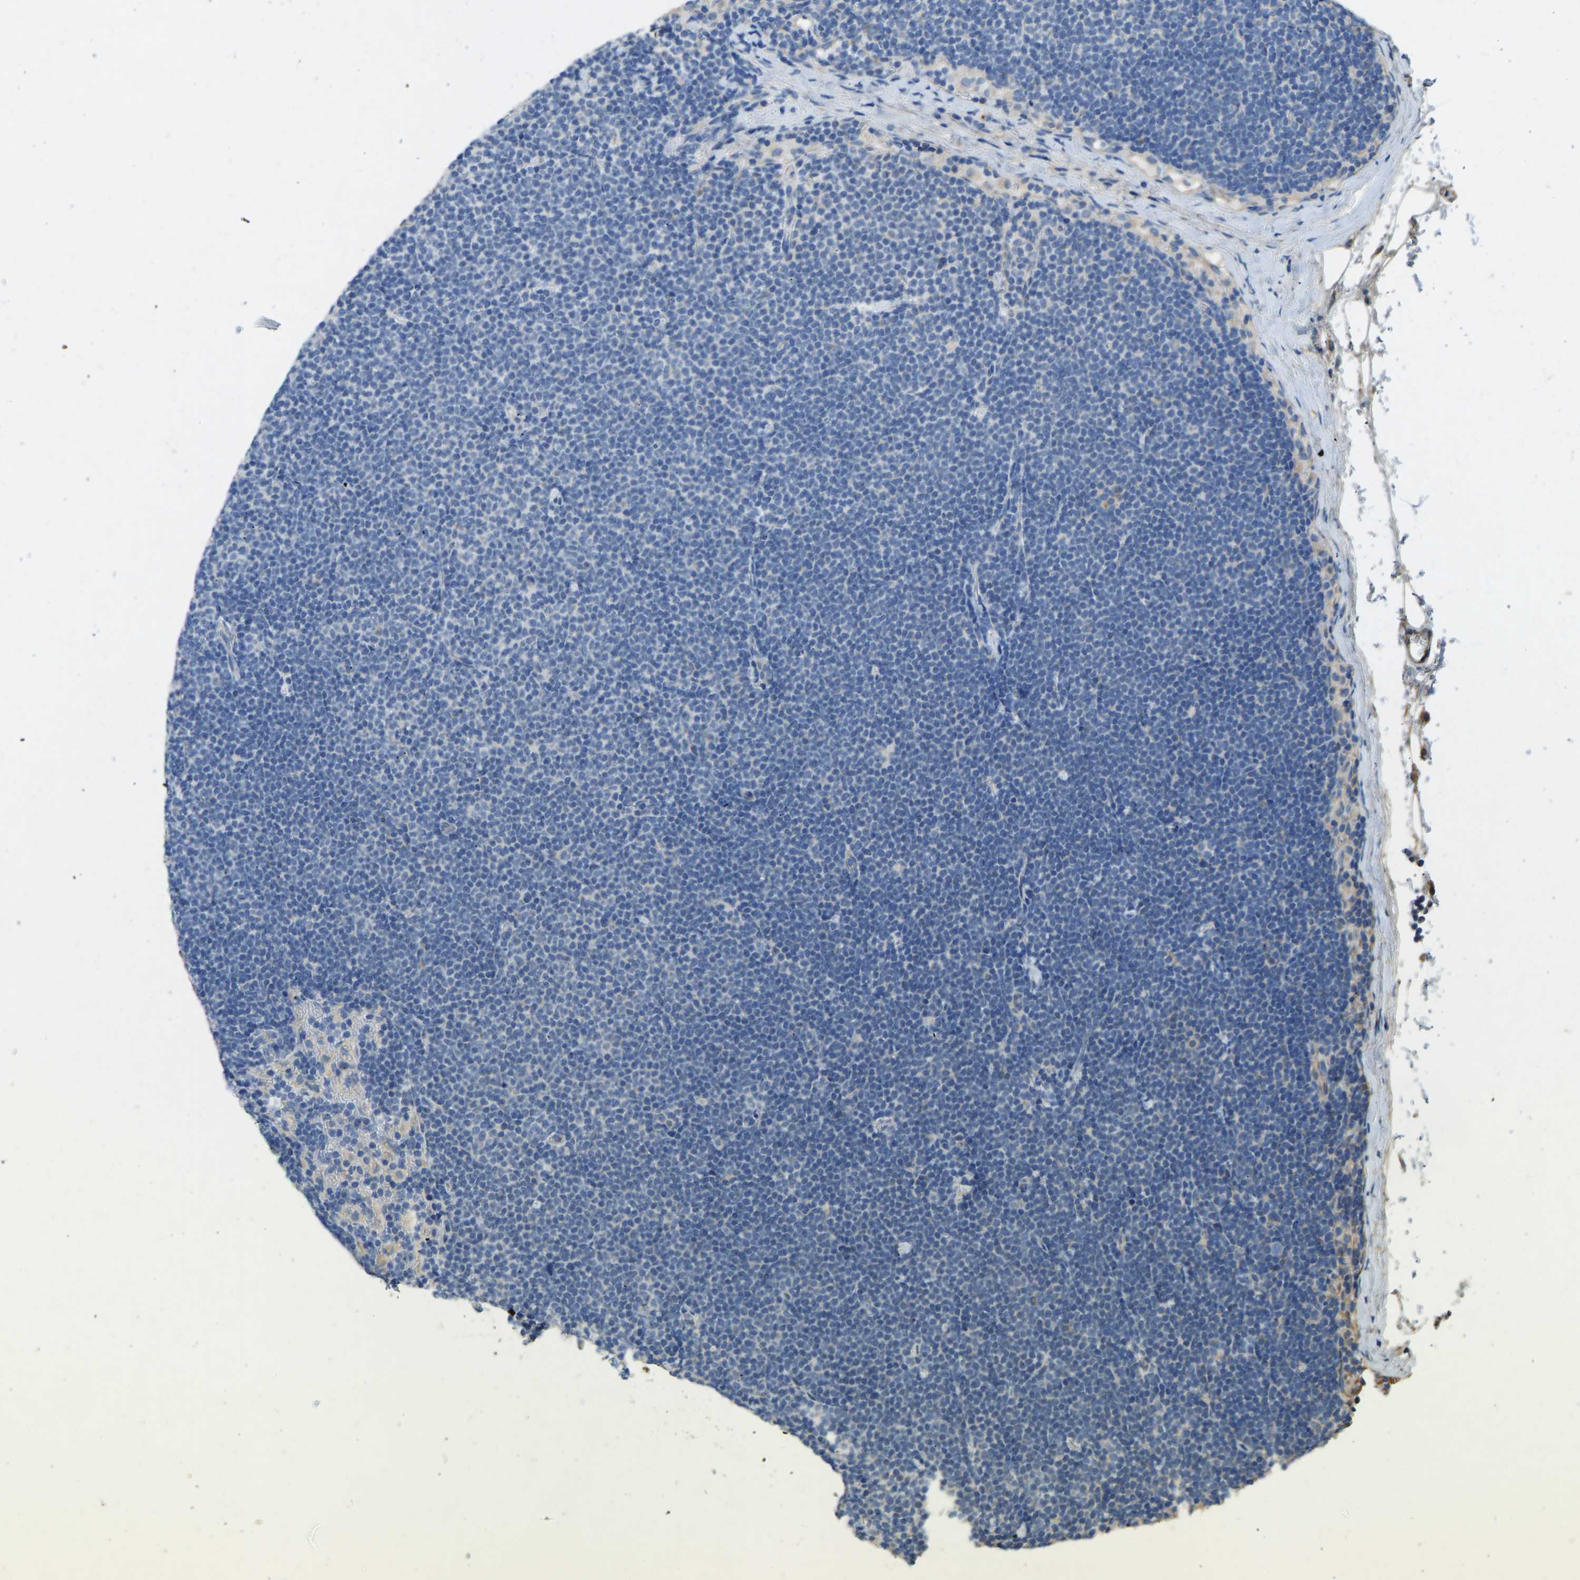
{"staining": {"intensity": "negative", "quantity": "none", "location": "none"}, "tissue": "lymphoma", "cell_type": "Tumor cells", "image_type": "cancer", "snomed": [{"axis": "morphology", "description": "Malignant lymphoma, non-Hodgkin's type, Low grade"}, {"axis": "topography", "description": "Lymph node"}], "caption": "IHC micrograph of neoplastic tissue: lymphoma stained with DAB (3,3'-diaminobenzidine) exhibits no significant protein staining in tumor cells.", "gene": "TECTA", "patient": {"sex": "female", "age": 53}}